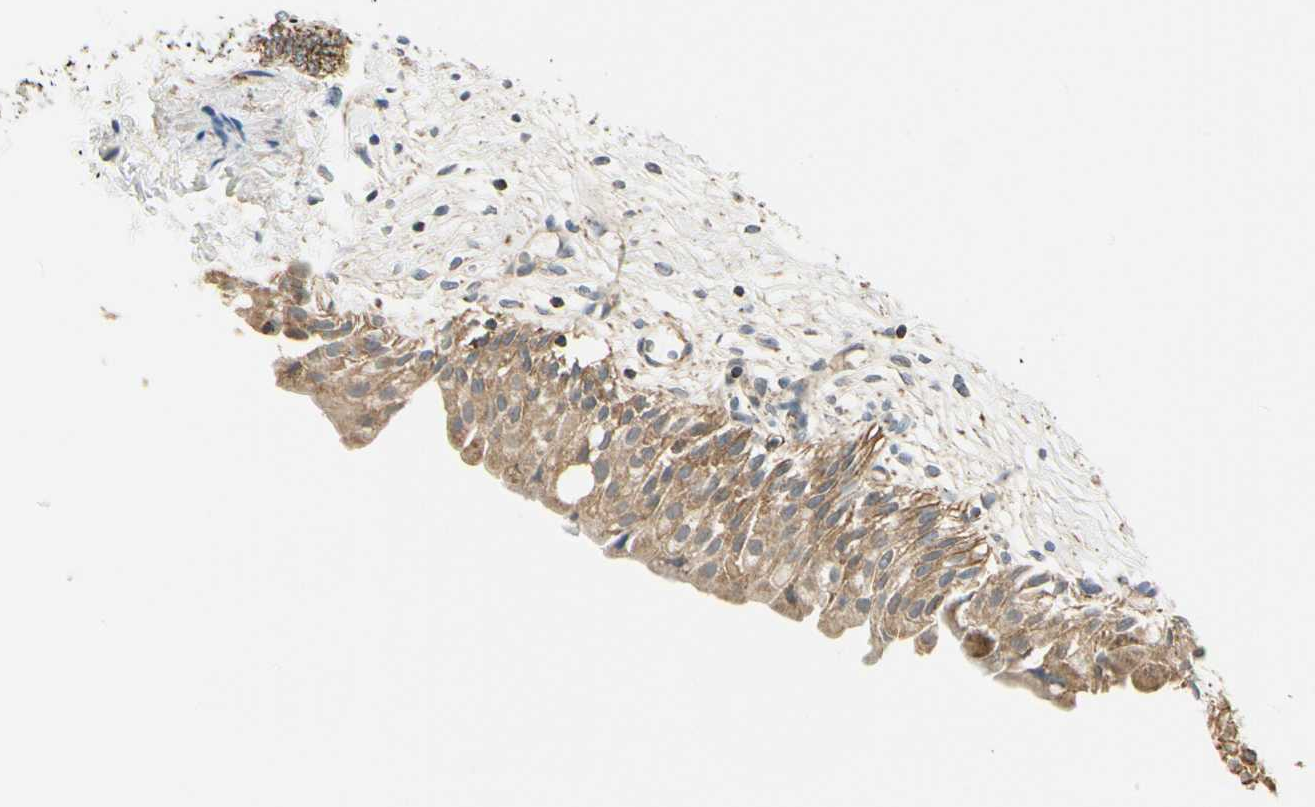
{"staining": {"intensity": "moderate", "quantity": ">75%", "location": "cytoplasmic/membranous"}, "tissue": "urinary bladder", "cell_type": "Urothelial cells", "image_type": "normal", "snomed": [{"axis": "morphology", "description": "Normal tissue, NOS"}, {"axis": "topography", "description": "Urinary bladder"}], "caption": "Immunohistochemical staining of benign urinary bladder exhibits >75% levels of moderate cytoplasmic/membranous protein expression in approximately >75% of urothelial cells.", "gene": "EPHB3", "patient": {"sex": "female", "age": 80}}